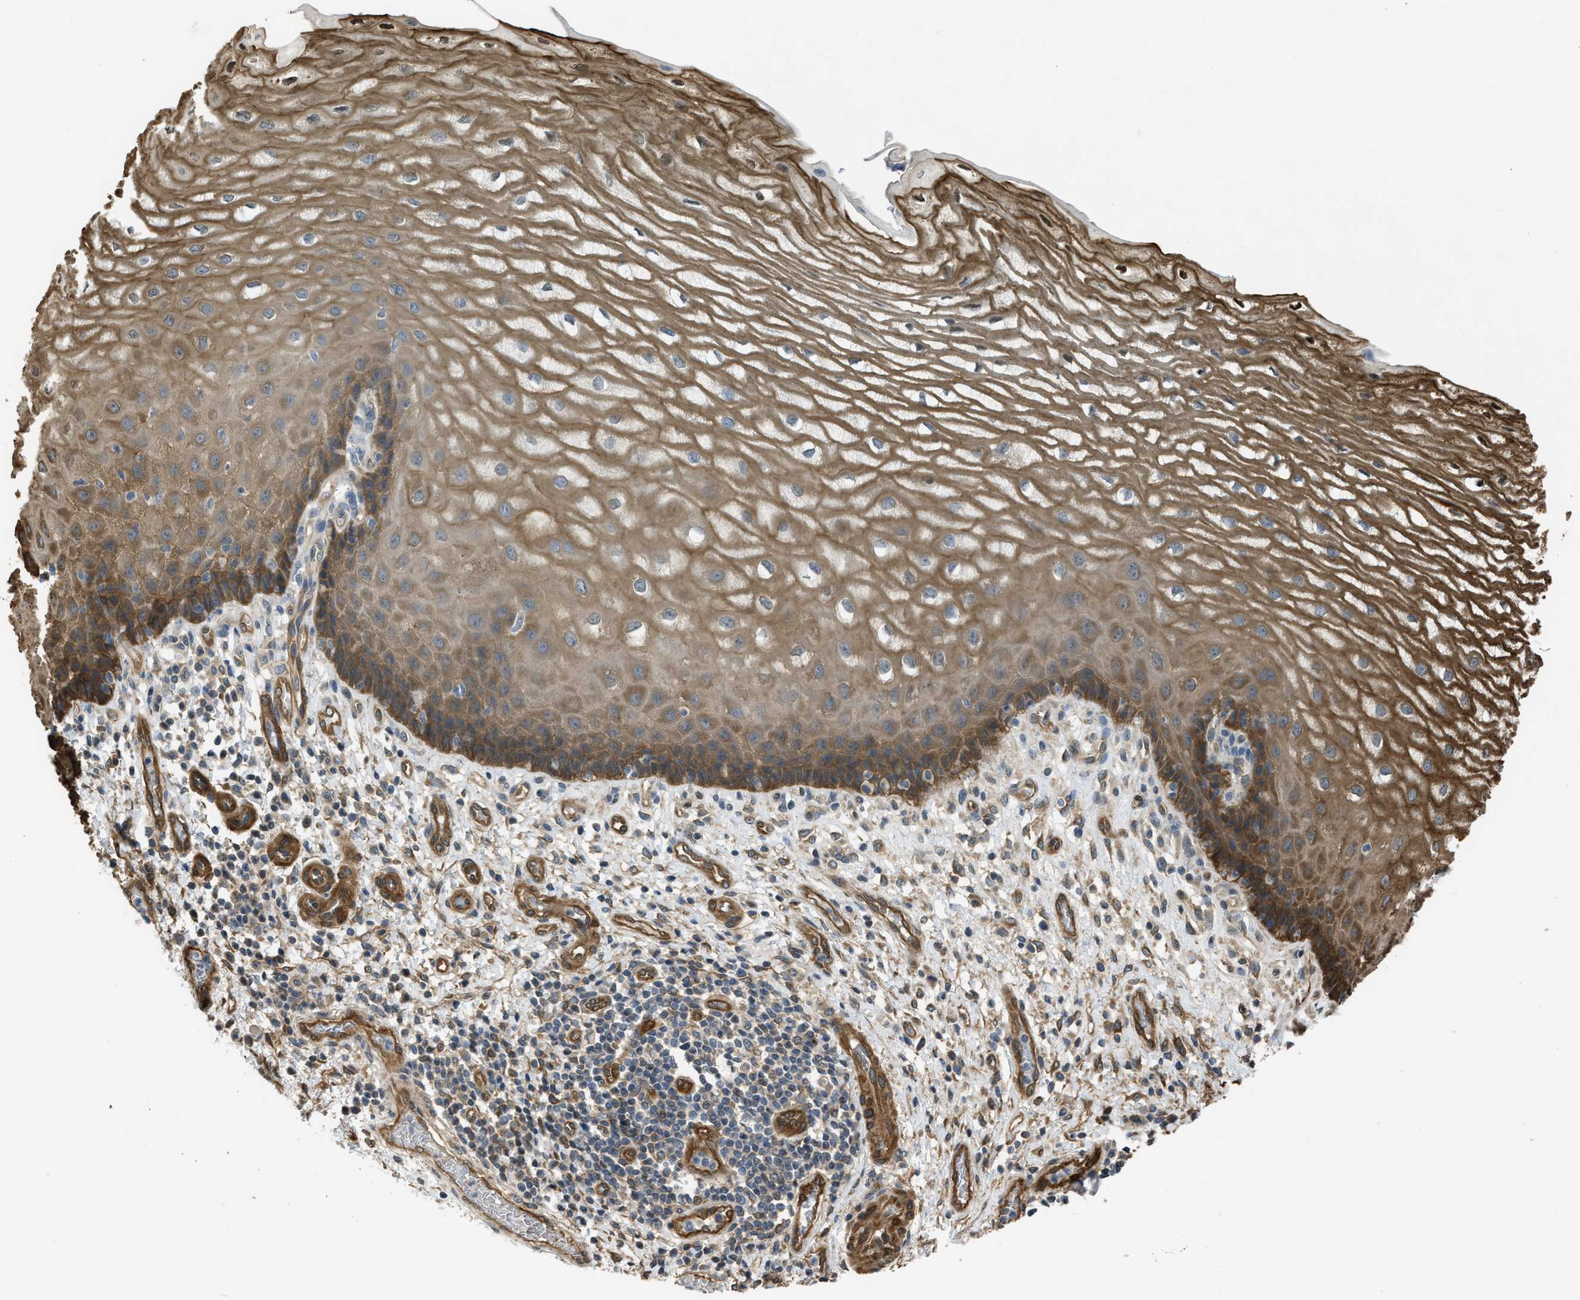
{"staining": {"intensity": "moderate", "quantity": ">75%", "location": "cytoplasmic/membranous"}, "tissue": "esophagus", "cell_type": "Squamous epithelial cells", "image_type": "normal", "snomed": [{"axis": "morphology", "description": "Normal tissue, NOS"}, {"axis": "topography", "description": "Esophagus"}], "caption": "A high-resolution histopathology image shows immunohistochemistry (IHC) staining of normal esophagus, which exhibits moderate cytoplasmic/membranous positivity in approximately >75% of squamous epithelial cells.", "gene": "BAG3", "patient": {"sex": "male", "age": 54}}